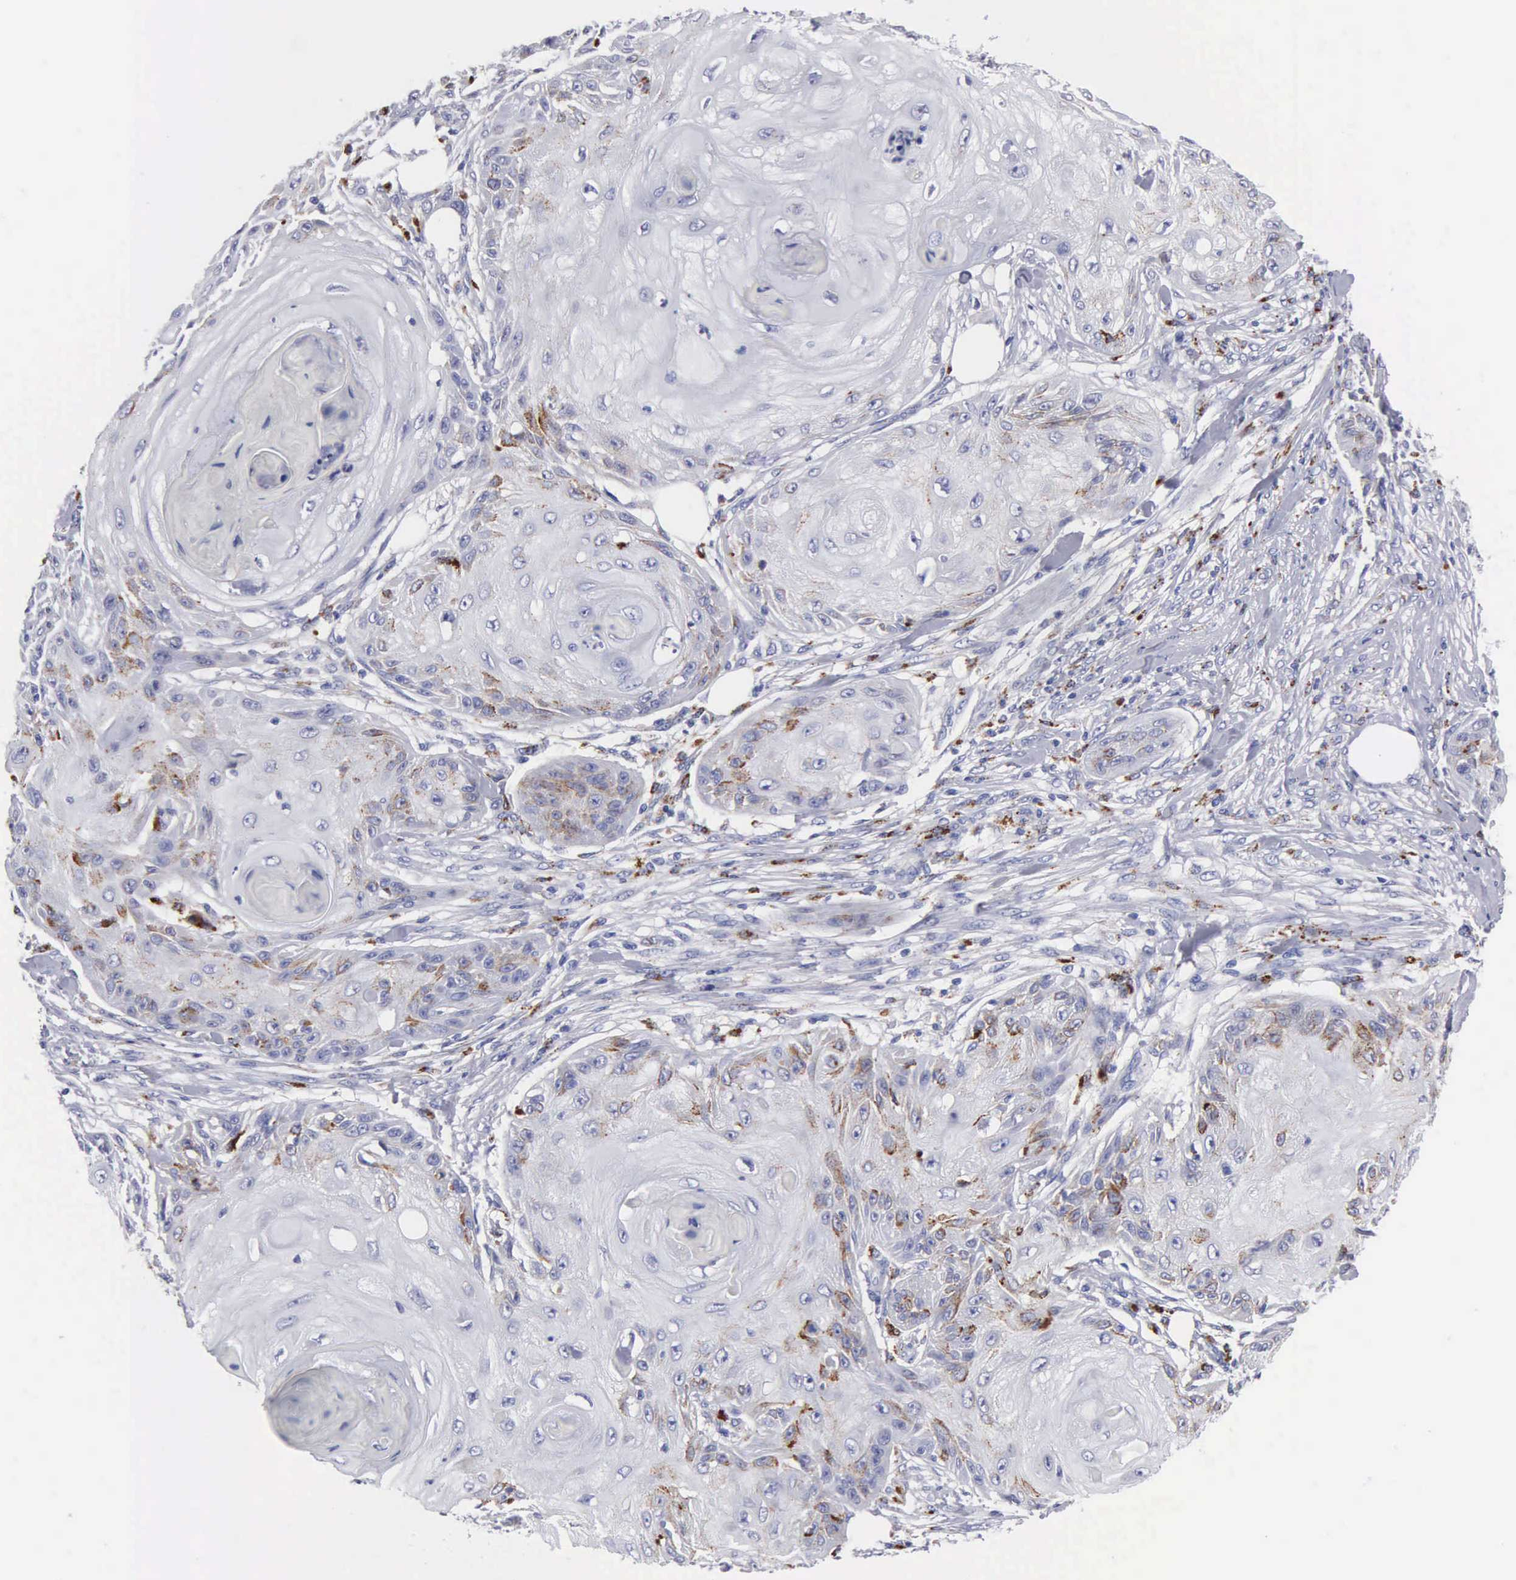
{"staining": {"intensity": "moderate", "quantity": "<25%", "location": "cytoplasmic/membranous"}, "tissue": "skin cancer", "cell_type": "Tumor cells", "image_type": "cancer", "snomed": [{"axis": "morphology", "description": "Squamous cell carcinoma, NOS"}, {"axis": "topography", "description": "Skin"}], "caption": "An image showing moderate cytoplasmic/membranous staining in approximately <25% of tumor cells in squamous cell carcinoma (skin), as visualized by brown immunohistochemical staining.", "gene": "CTSL", "patient": {"sex": "female", "age": 88}}